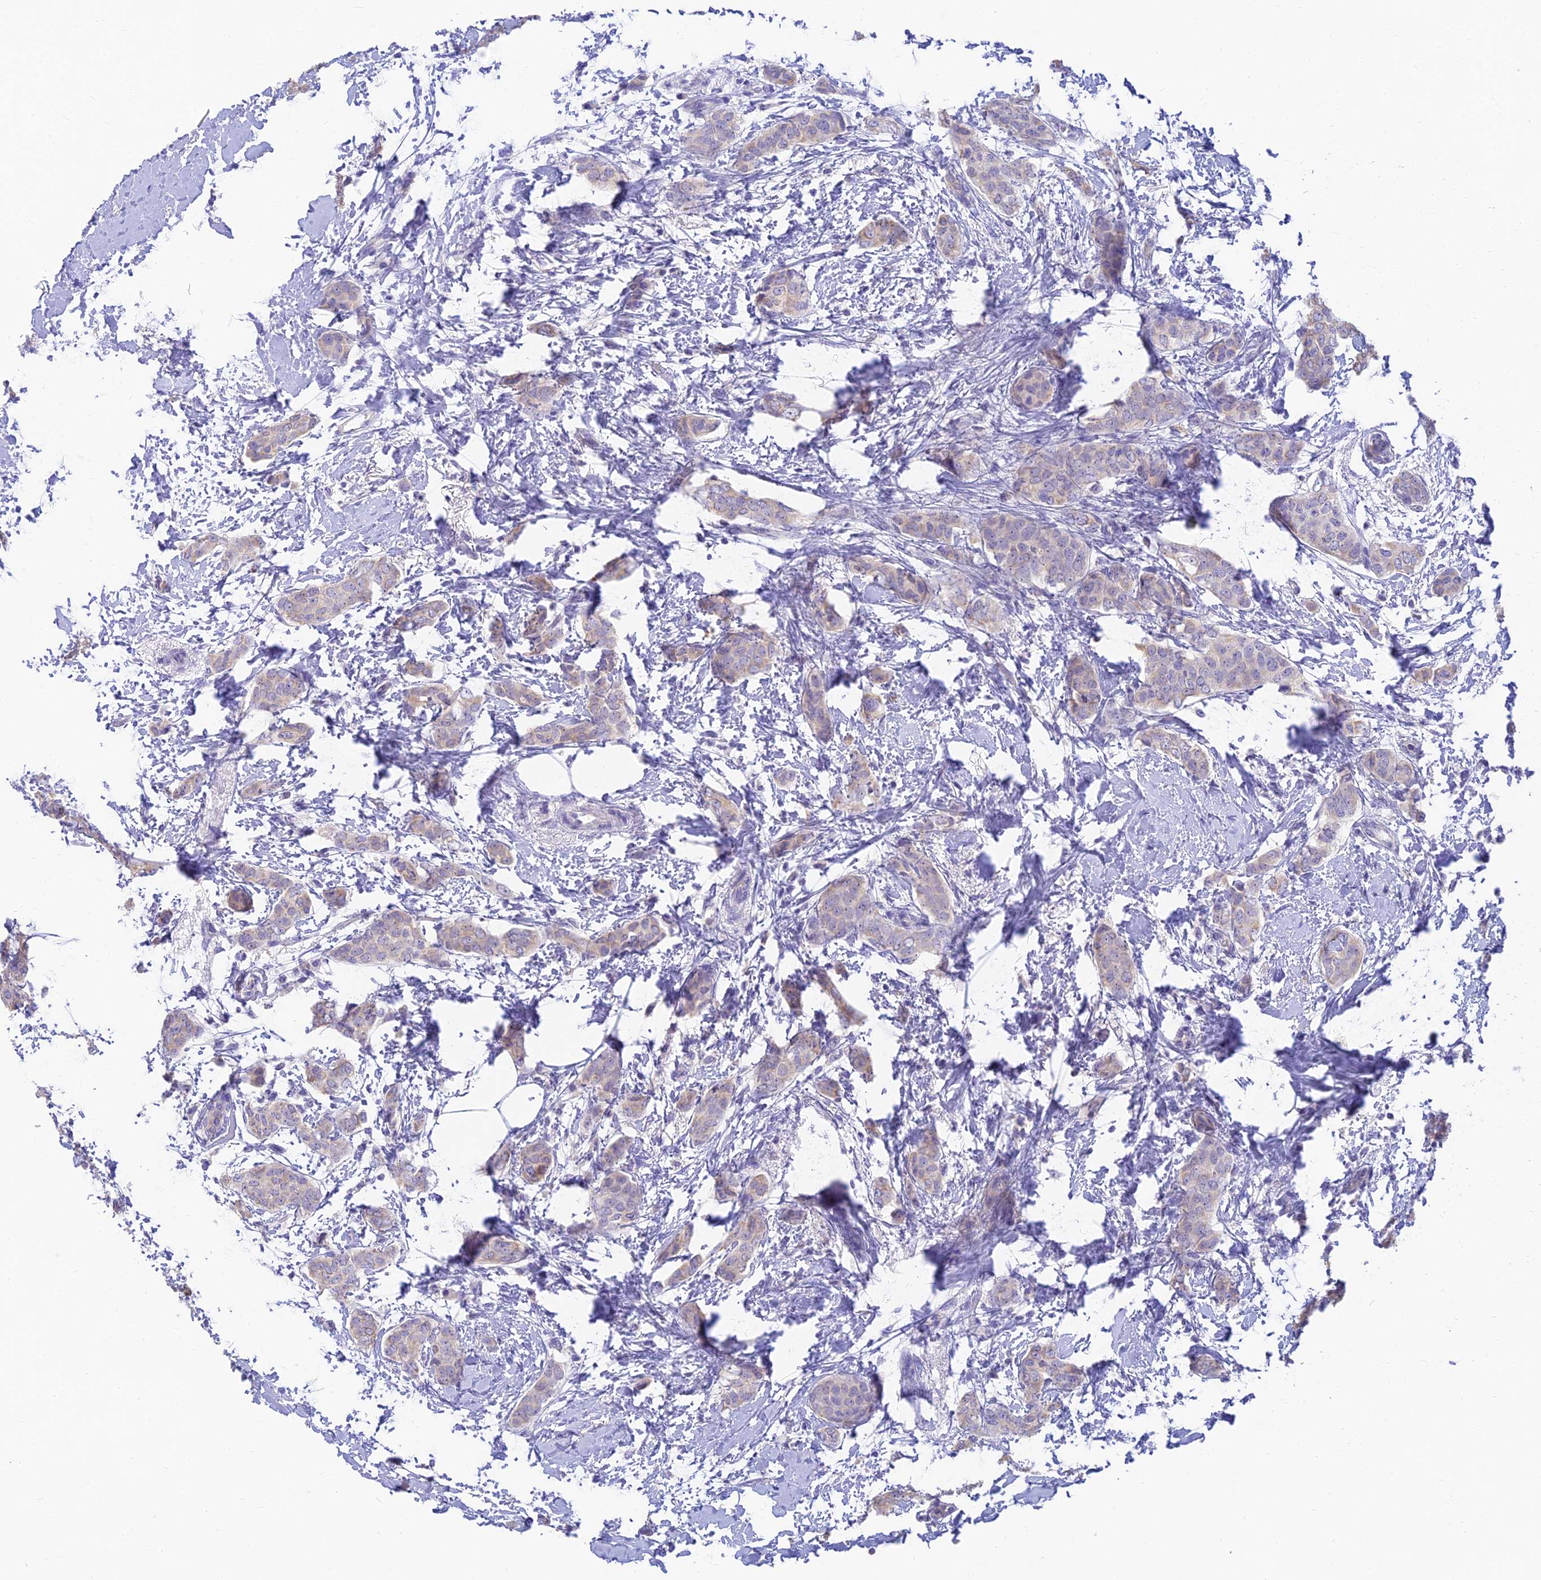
{"staining": {"intensity": "negative", "quantity": "none", "location": "none"}, "tissue": "breast cancer", "cell_type": "Tumor cells", "image_type": "cancer", "snomed": [{"axis": "morphology", "description": "Duct carcinoma"}, {"axis": "topography", "description": "Breast"}], "caption": "This is an immunohistochemistry image of invasive ductal carcinoma (breast). There is no positivity in tumor cells.", "gene": "INTS13", "patient": {"sex": "female", "age": 72}}